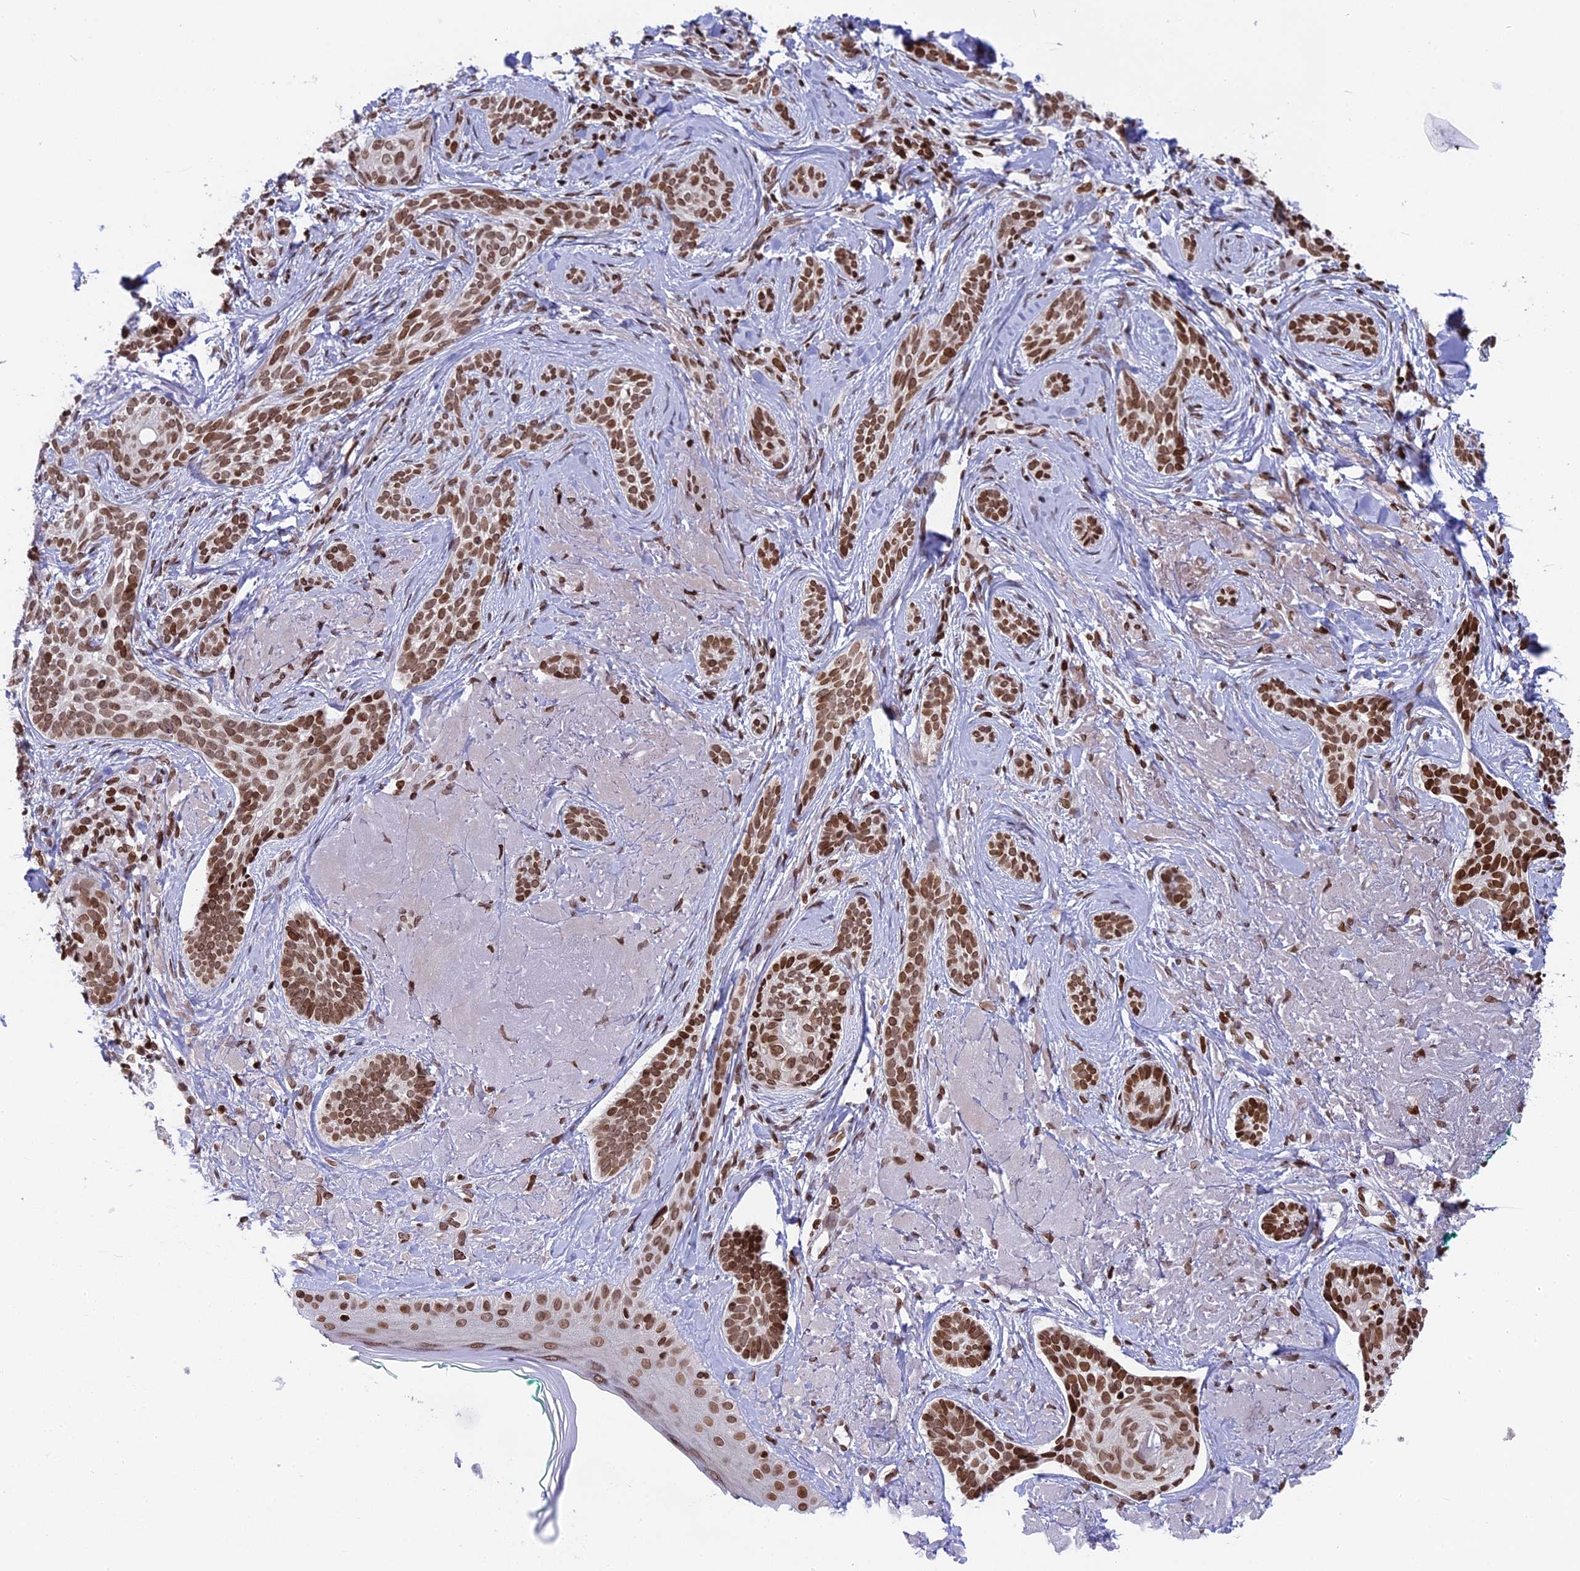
{"staining": {"intensity": "moderate", "quantity": ">75%", "location": "nuclear"}, "tissue": "skin cancer", "cell_type": "Tumor cells", "image_type": "cancer", "snomed": [{"axis": "morphology", "description": "Basal cell carcinoma"}, {"axis": "topography", "description": "Skin"}], "caption": "Skin cancer stained with a brown dye demonstrates moderate nuclear positive positivity in about >75% of tumor cells.", "gene": "TET2", "patient": {"sex": "male", "age": 71}}